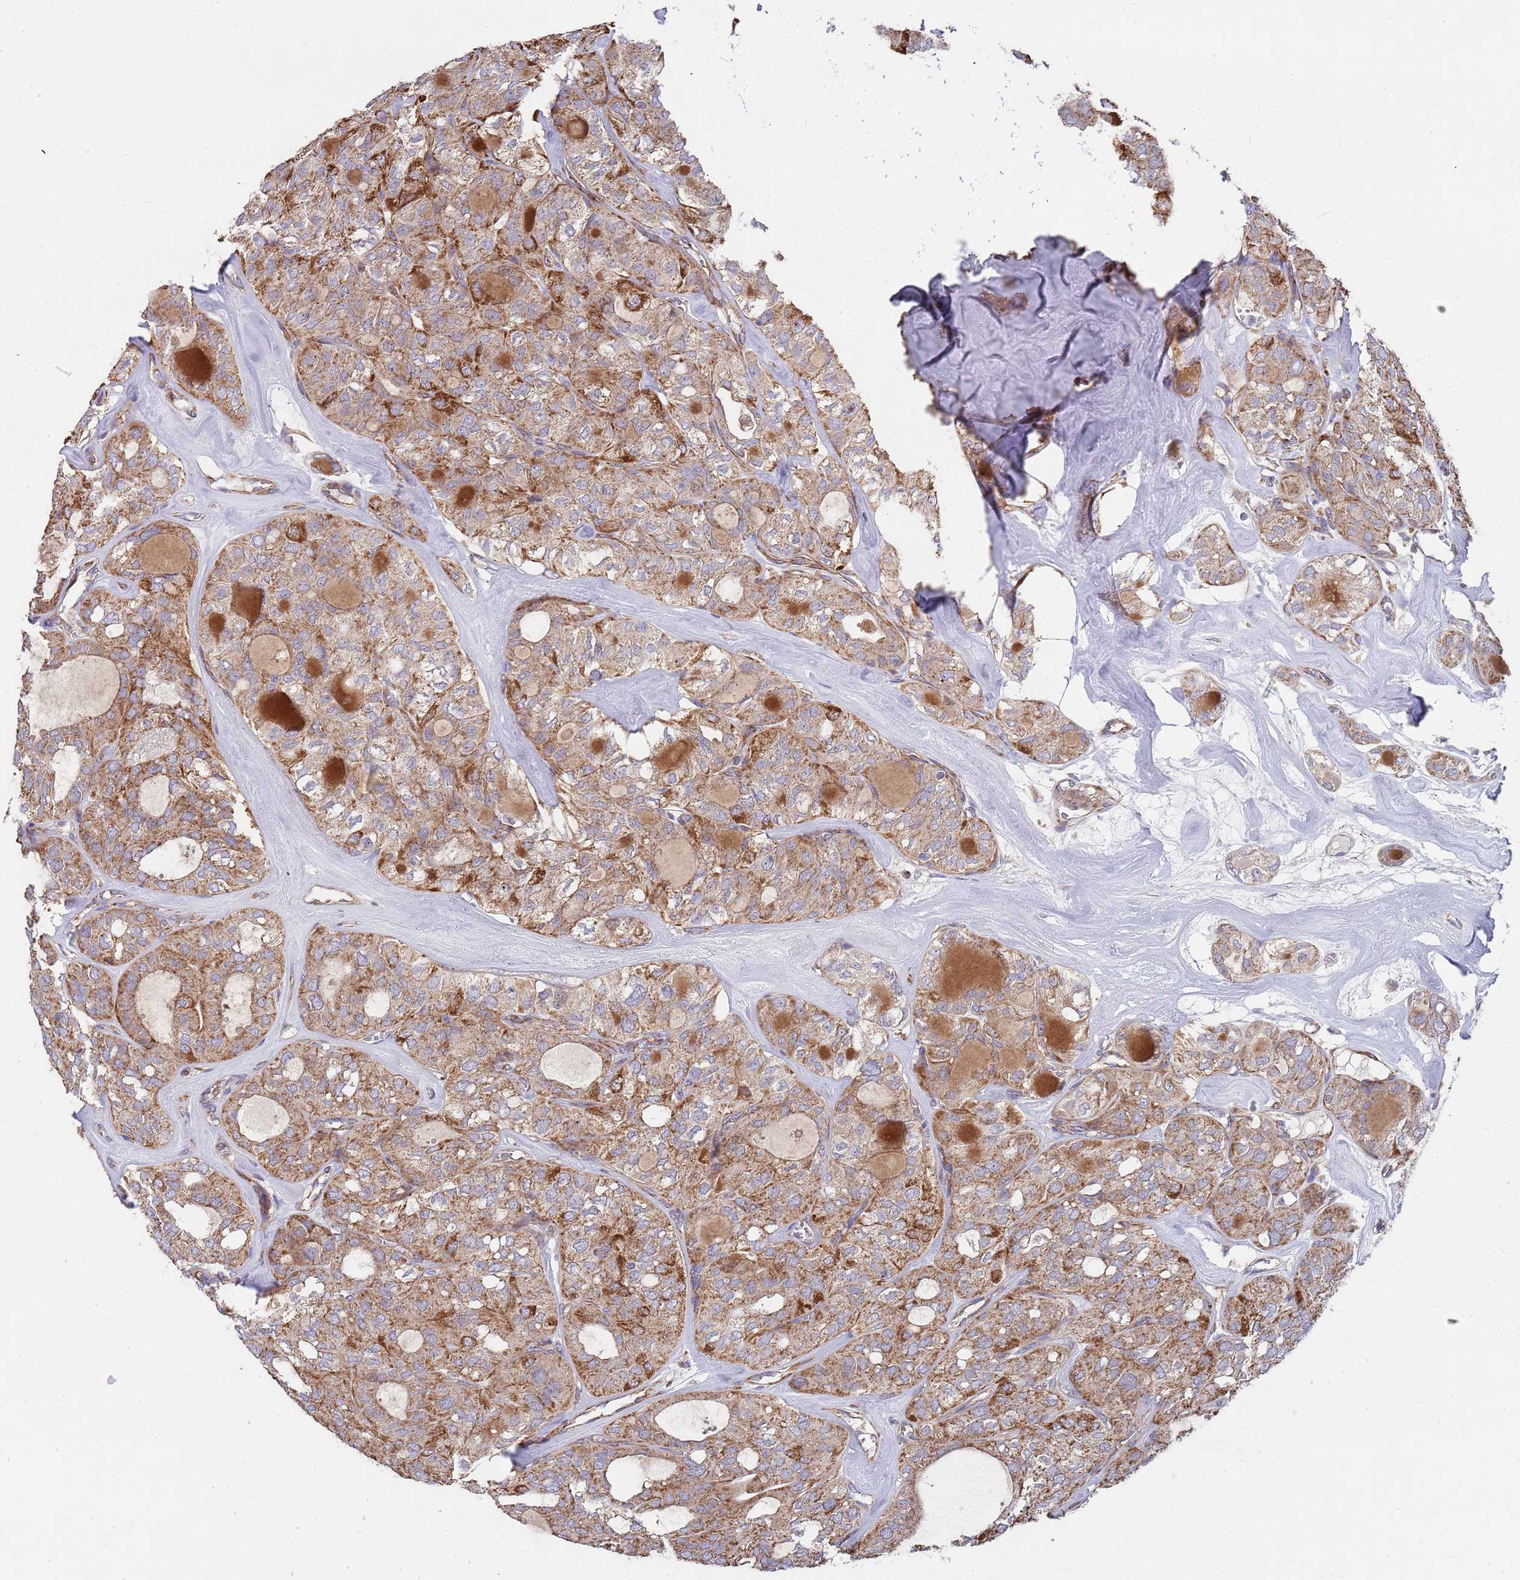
{"staining": {"intensity": "moderate", "quantity": ">75%", "location": "cytoplasmic/membranous"}, "tissue": "thyroid cancer", "cell_type": "Tumor cells", "image_type": "cancer", "snomed": [{"axis": "morphology", "description": "Follicular adenoma carcinoma, NOS"}, {"axis": "topography", "description": "Thyroid gland"}], "caption": "Approximately >75% of tumor cells in human thyroid cancer (follicular adenoma carcinoma) demonstrate moderate cytoplasmic/membranous protein positivity as visualized by brown immunohistochemical staining.", "gene": "WDFY3", "patient": {"sex": "male", "age": 75}}